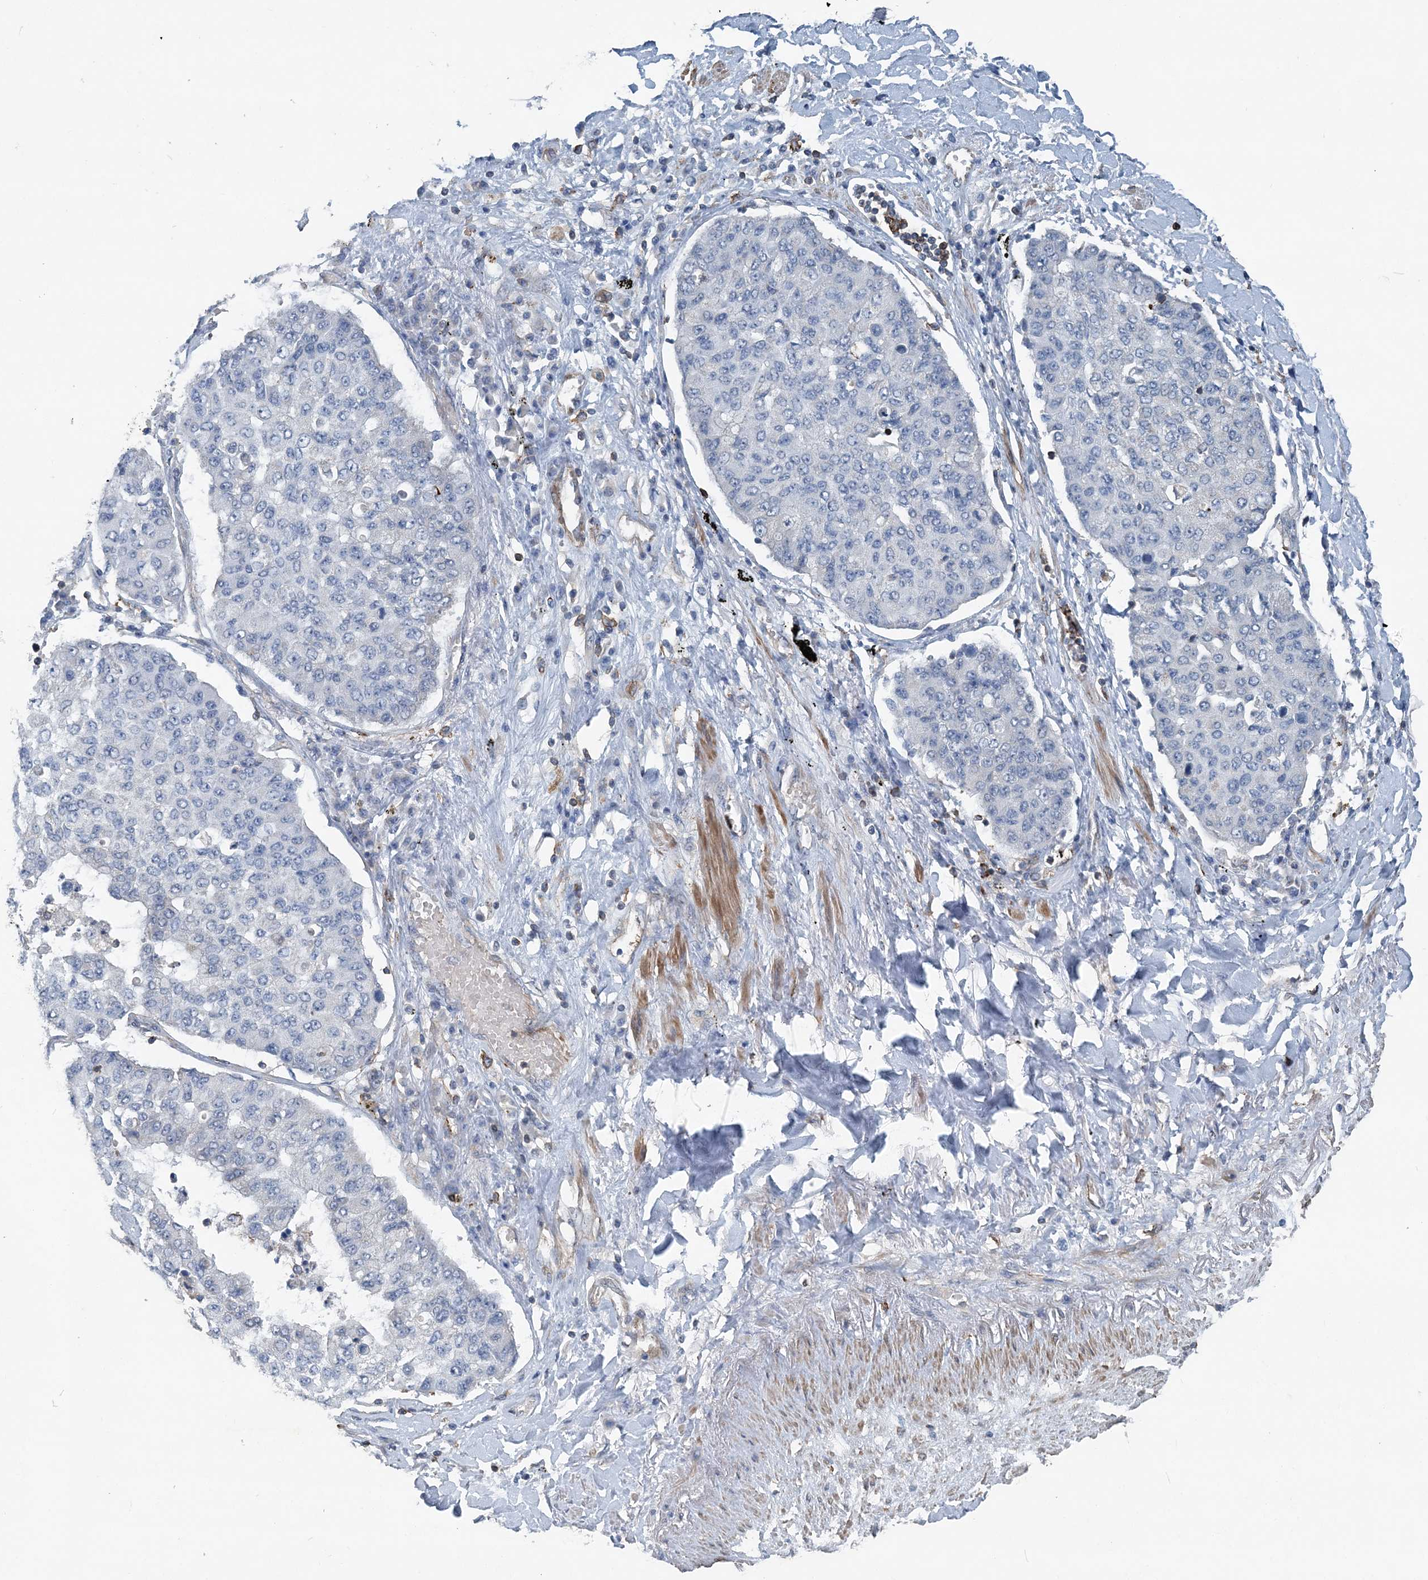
{"staining": {"intensity": "negative", "quantity": "none", "location": "none"}, "tissue": "lung cancer", "cell_type": "Tumor cells", "image_type": "cancer", "snomed": [{"axis": "morphology", "description": "Squamous cell carcinoma, NOS"}, {"axis": "topography", "description": "Lung"}], "caption": "Lung cancer (squamous cell carcinoma) was stained to show a protein in brown. There is no significant expression in tumor cells.", "gene": "DGUOK", "patient": {"sex": "male", "age": 74}}